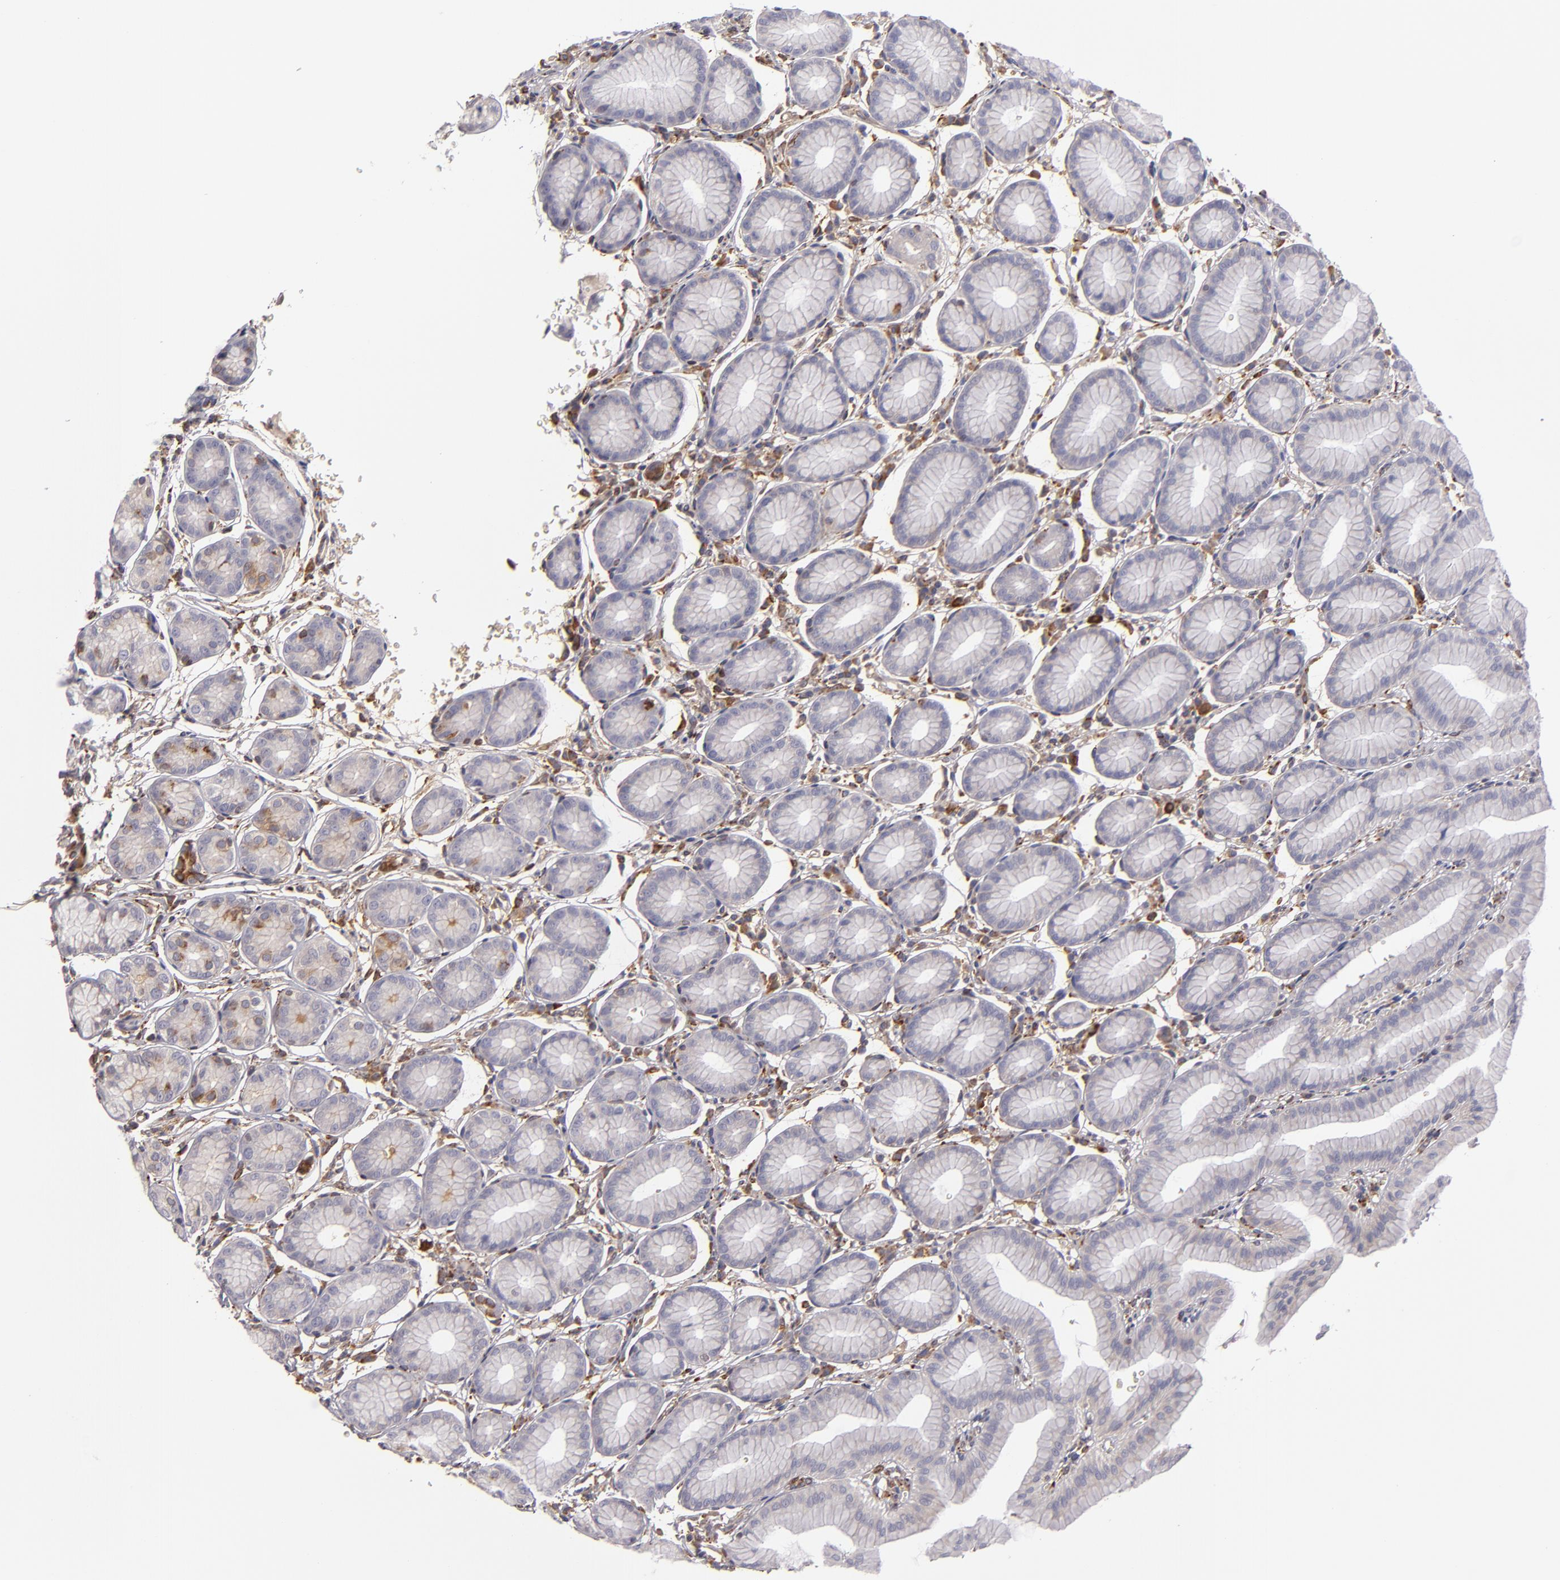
{"staining": {"intensity": "weak", "quantity": "25%-75%", "location": "cytoplasmic/membranous"}, "tissue": "stomach", "cell_type": "Glandular cells", "image_type": "normal", "snomed": [{"axis": "morphology", "description": "Normal tissue, NOS"}, {"axis": "topography", "description": "Stomach"}], "caption": "IHC photomicrograph of benign stomach stained for a protein (brown), which demonstrates low levels of weak cytoplasmic/membranous expression in approximately 25%-75% of glandular cells.", "gene": "CFB", "patient": {"sex": "male", "age": 42}}